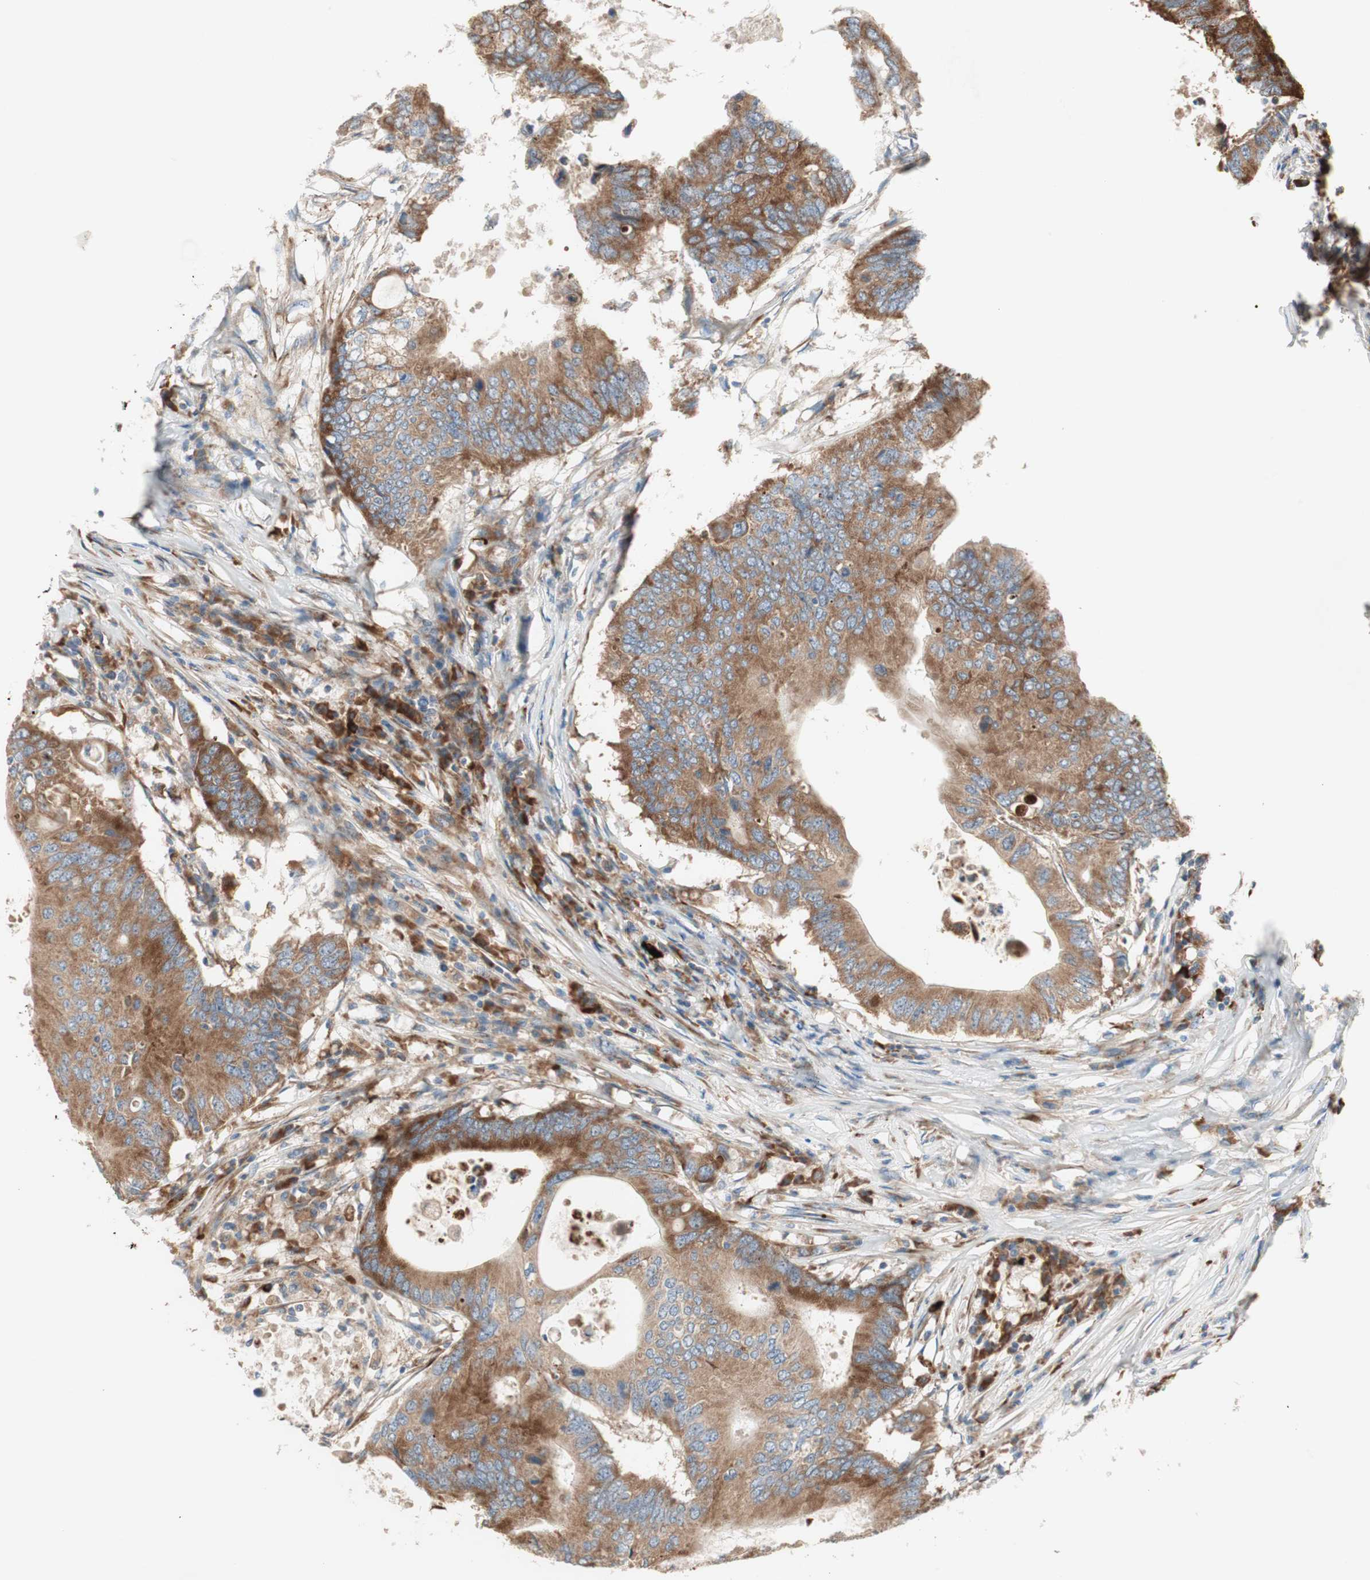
{"staining": {"intensity": "strong", "quantity": ">75%", "location": "cytoplasmic/membranous"}, "tissue": "colorectal cancer", "cell_type": "Tumor cells", "image_type": "cancer", "snomed": [{"axis": "morphology", "description": "Adenocarcinoma, NOS"}, {"axis": "topography", "description": "Colon"}], "caption": "IHC micrograph of neoplastic tissue: human colorectal cancer stained using IHC reveals high levels of strong protein expression localized specifically in the cytoplasmic/membranous of tumor cells, appearing as a cytoplasmic/membranous brown color.", "gene": "RPL23", "patient": {"sex": "male", "age": 71}}